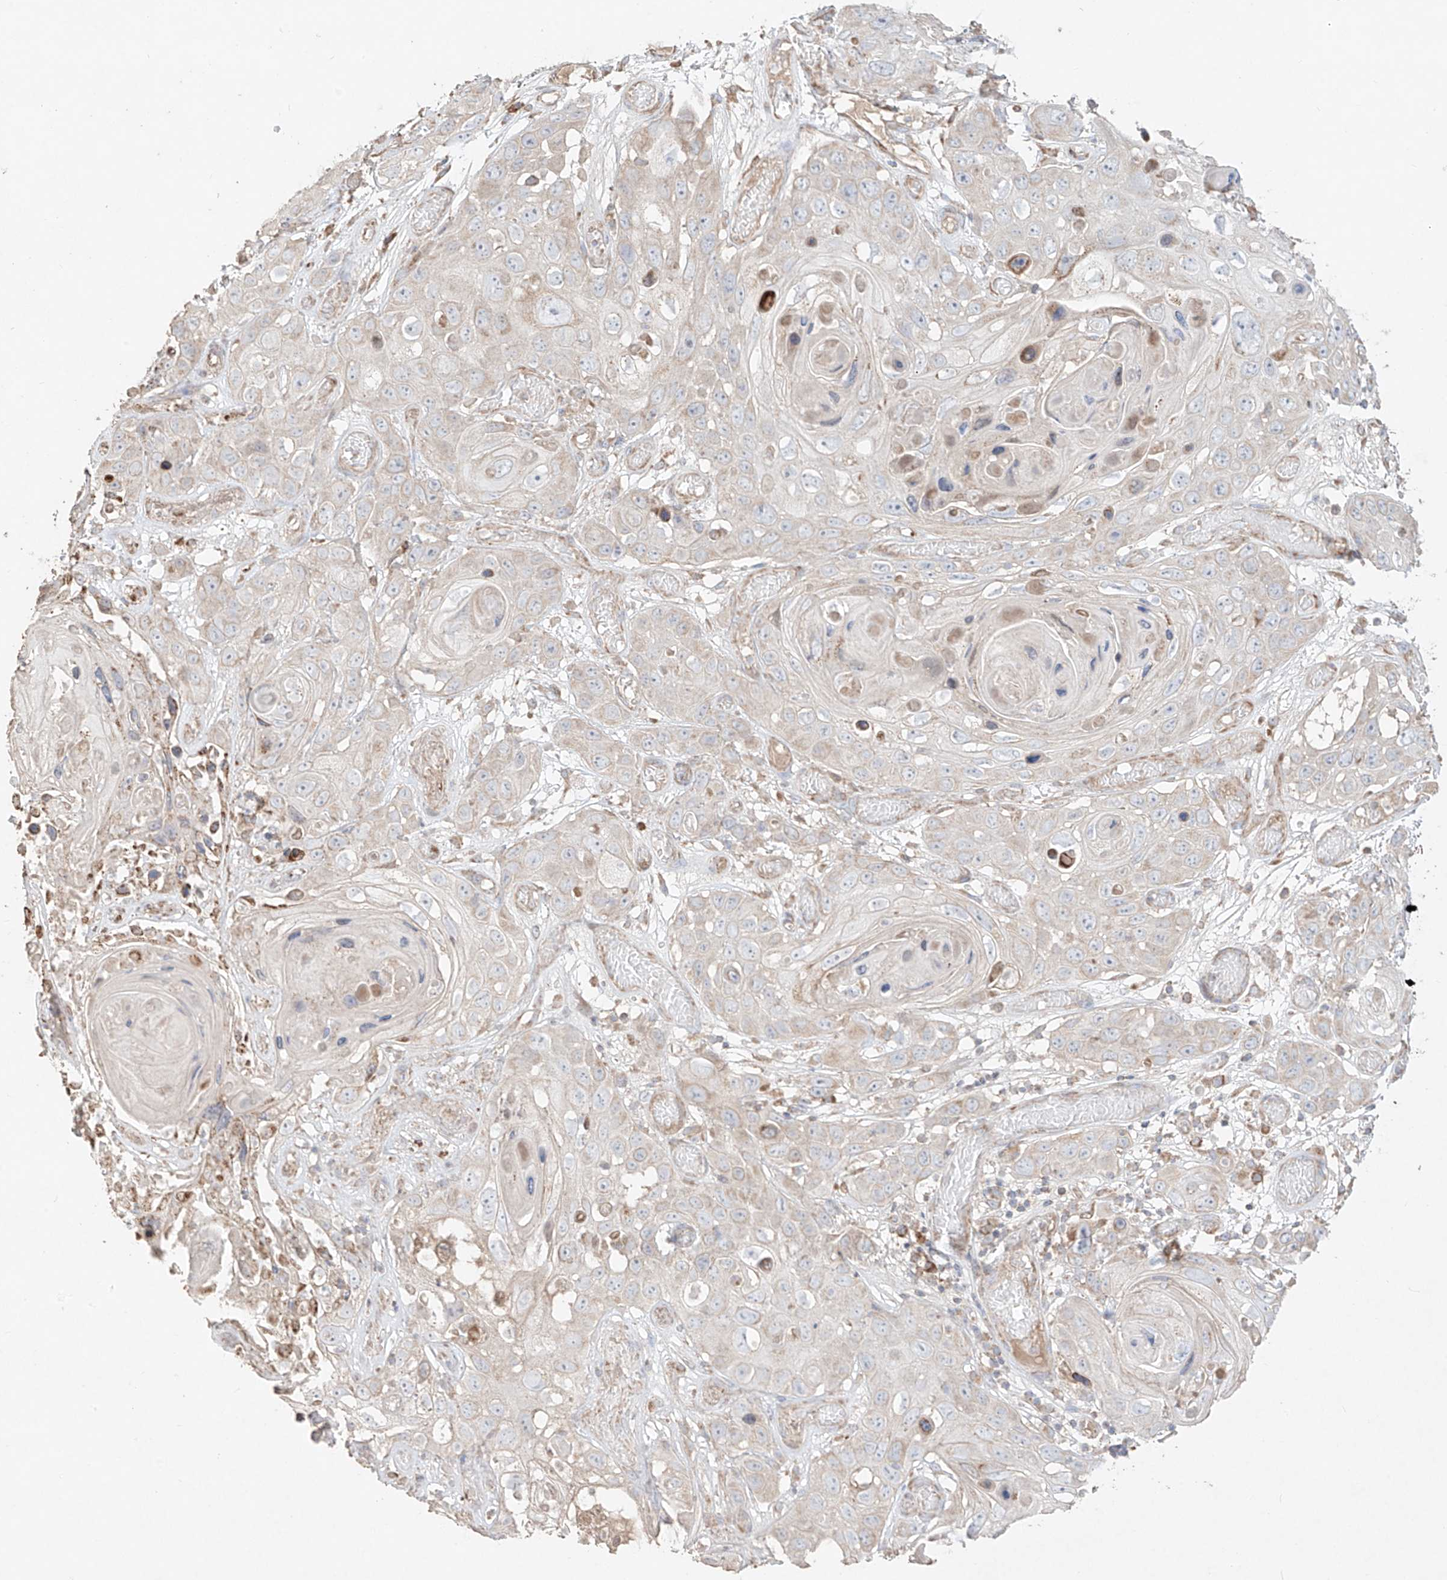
{"staining": {"intensity": "negative", "quantity": "none", "location": "none"}, "tissue": "skin cancer", "cell_type": "Tumor cells", "image_type": "cancer", "snomed": [{"axis": "morphology", "description": "Squamous cell carcinoma, NOS"}, {"axis": "topography", "description": "Skin"}], "caption": "Immunohistochemical staining of skin squamous cell carcinoma shows no significant expression in tumor cells. (DAB (3,3'-diaminobenzidine) IHC, high magnification).", "gene": "COLGALT2", "patient": {"sex": "male", "age": 55}}